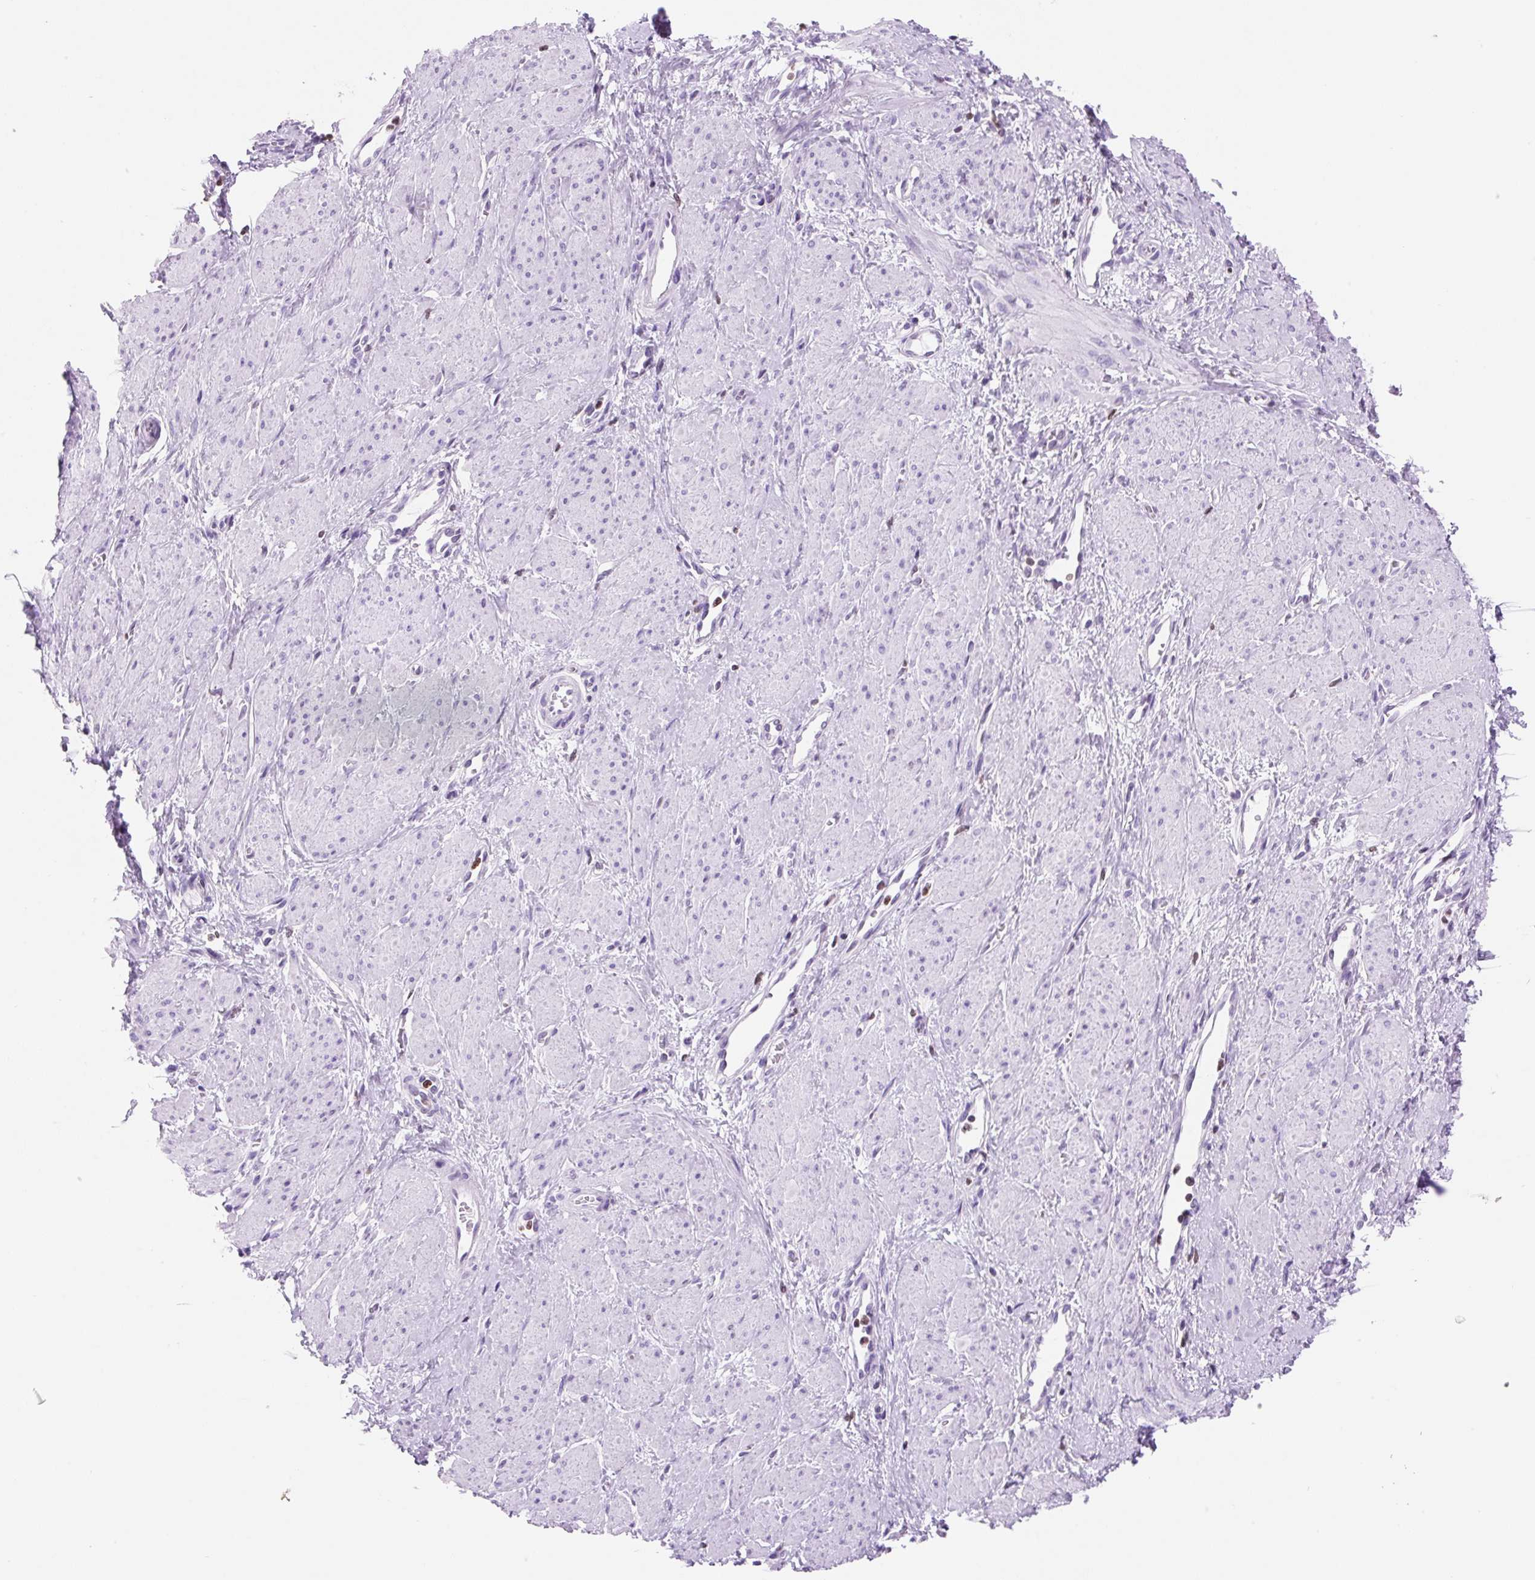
{"staining": {"intensity": "negative", "quantity": "none", "location": "none"}, "tissue": "smooth muscle", "cell_type": "Smooth muscle cells", "image_type": "normal", "snomed": [{"axis": "morphology", "description": "Normal tissue, NOS"}, {"axis": "topography", "description": "Smooth muscle"}, {"axis": "topography", "description": "Uterus"}], "caption": "Immunohistochemical staining of benign human smooth muscle shows no significant expression in smooth muscle cells. The staining is performed using DAB (3,3'-diaminobenzidine) brown chromogen with nuclei counter-stained in using hematoxylin.", "gene": "VPREB1", "patient": {"sex": "female", "age": 39}}